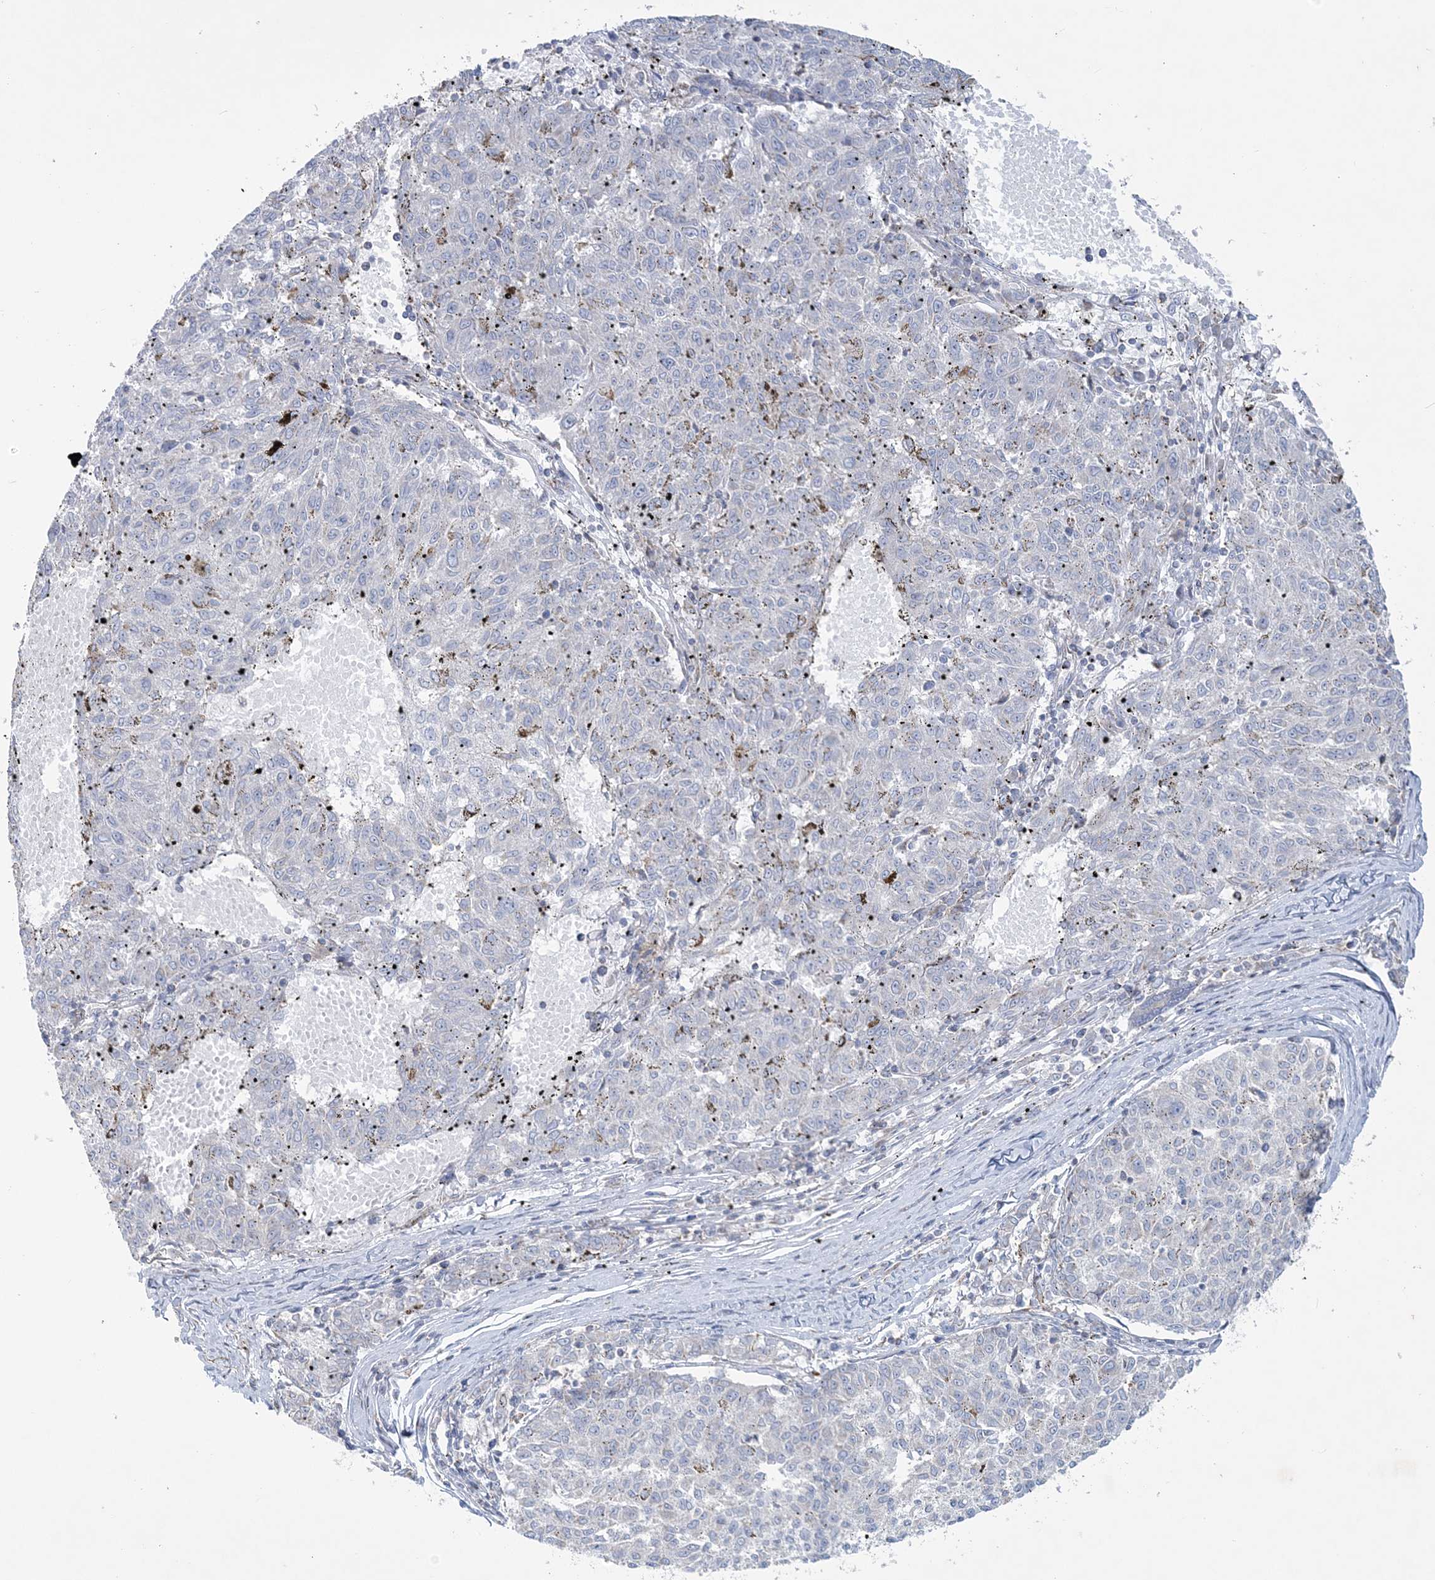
{"staining": {"intensity": "weak", "quantity": "<25%", "location": "cytoplasmic/membranous"}, "tissue": "melanoma", "cell_type": "Tumor cells", "image_type": "cancer", "snomed": [{"axis": "morphology", "description": "Malignant melanoma, NOS"}, {"axis": "topography", "description": "Skin"}], "caption": "Protein analysis of malignant melanoma displays no significant expression in tumor cells.", "gene": "TBC1D7", "patient": {"sex": "female", "age": 72}}